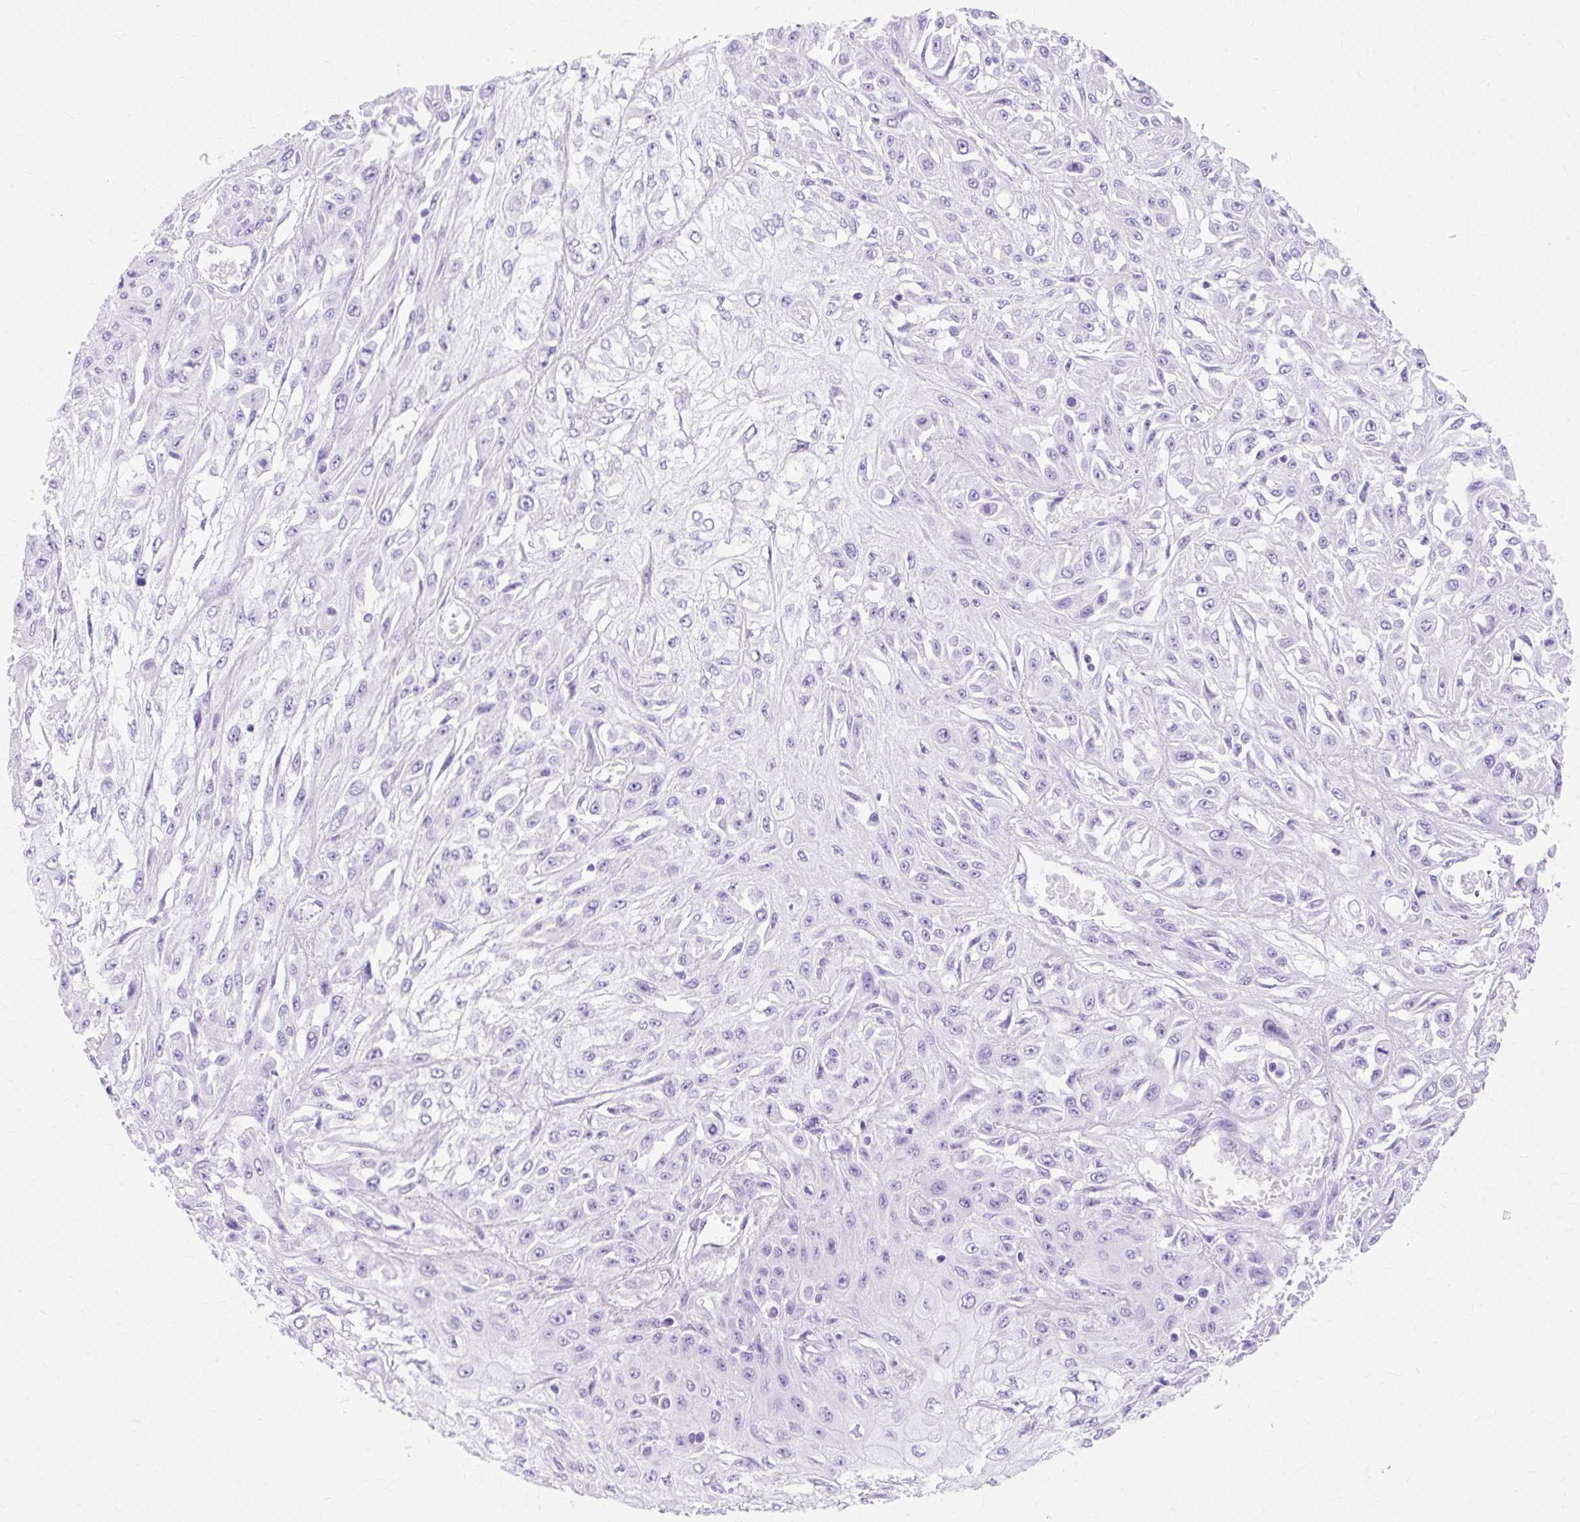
{"staining": {"intensity": "negative", "quantity": "none", "location": "none"}, "tissue": "skin cancer", "cell_type": "Tumor cells", "image_type": "cancer", "snomed": [{"axis": "morphology", "description": "Squamous cell carcinoma, NOS"}, {"axis": "morphology", "description": "Squamous cell carcinoma, metastatic, NOS"}, {"axis": "topography", "description": "Skin"}, {"axis": "topography", "description": "Lymph node"}], "caption": "A histopathology image of skin cancer stained for a protein shows no brown staining in tumor cells.", "gene": "MBP", "patient": {"sex": "male", "age": 75}}